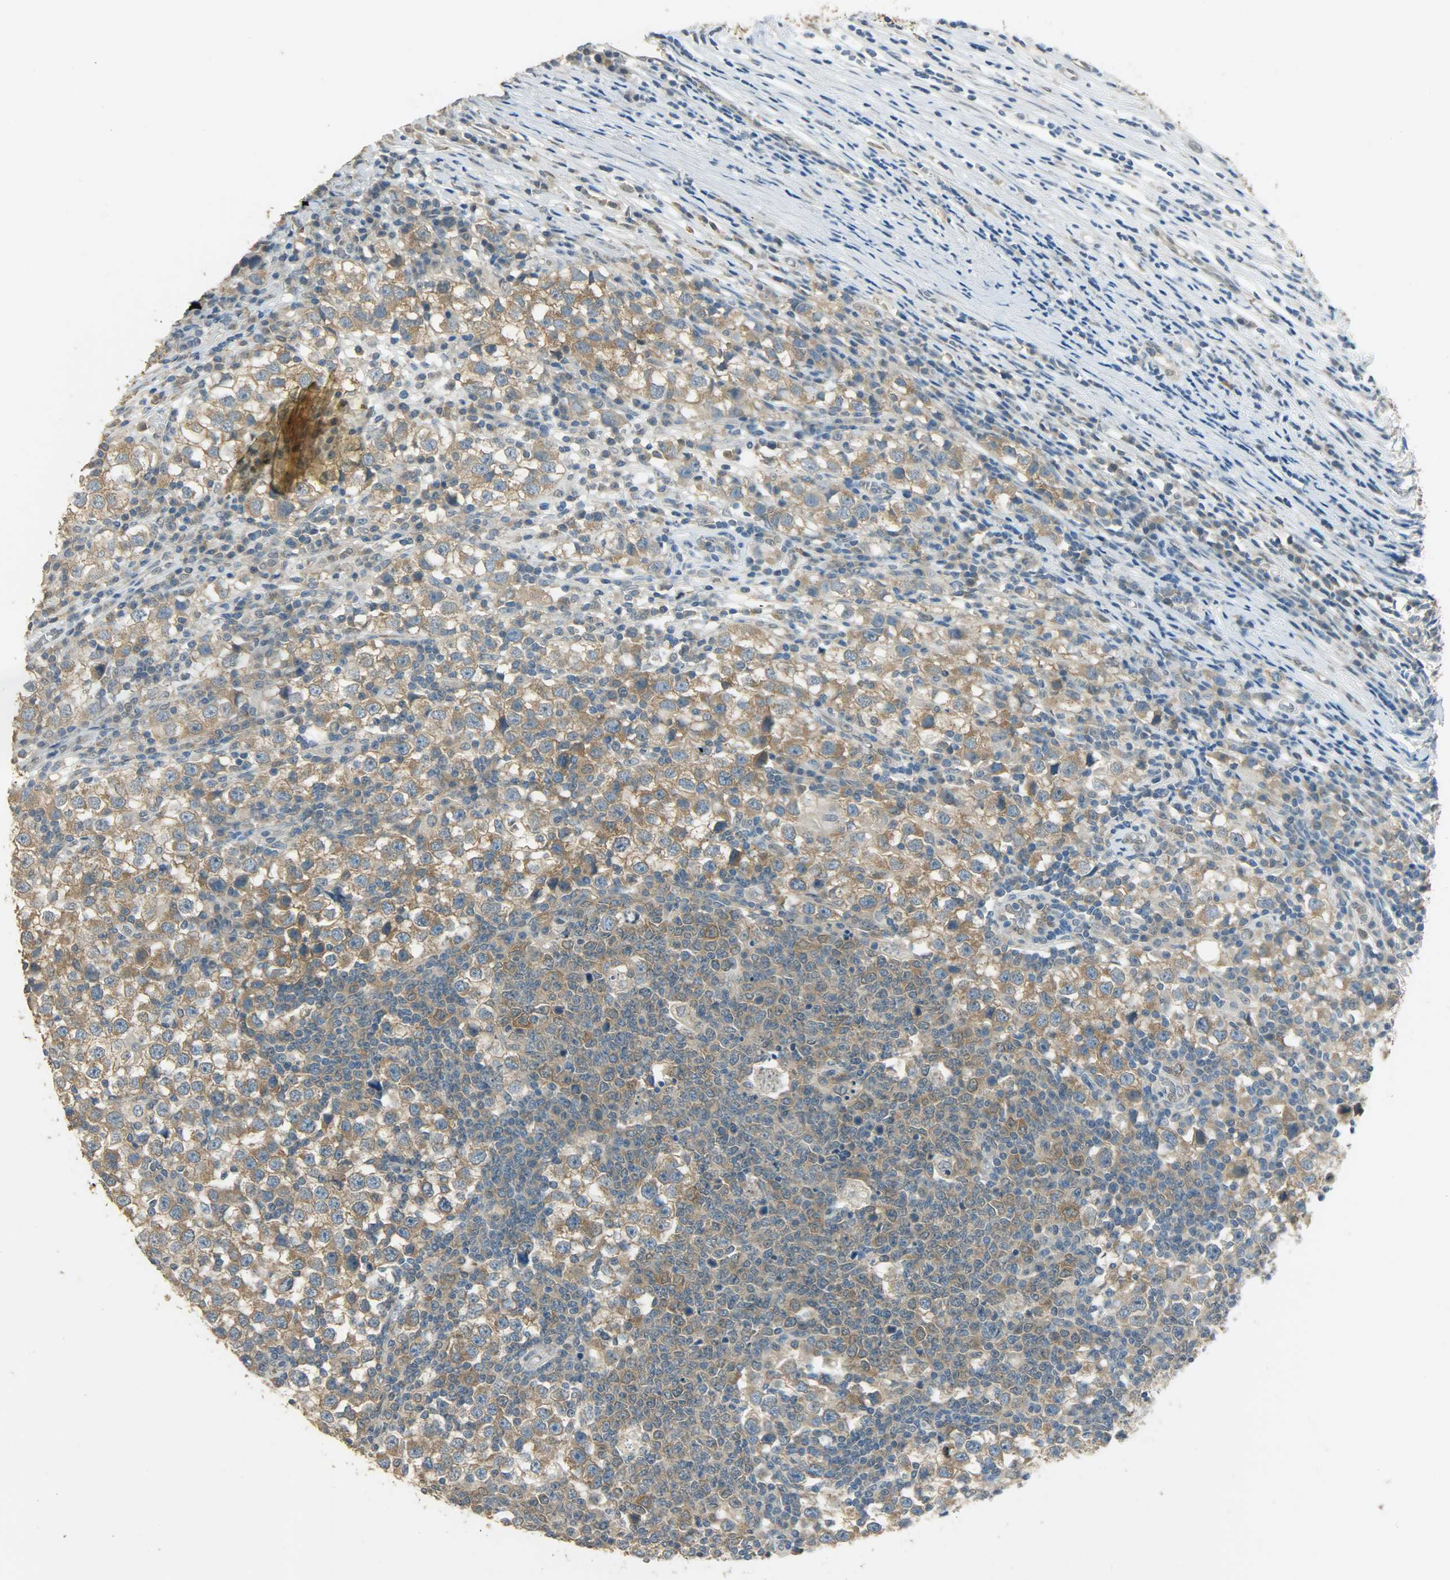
{"staining": {"intensity": "moderate", "quantity": ">75%", "location": "cytoplasmic/membranous"}, "tissue": "testis cancer", "cell_type": "Tumor cells", "image_type": "cancer", "snomed": [{"axis": "morphology", "description": "Seminoma, NOS"}, {"axis": "topography", "description": "Testis"}], "caption": "A histopathology image showing moderate cytoplasmic/membranous expression in approximately >75% of tumor cells in testis cancer (seminoma), as visualized by brown immunohistochemical staining.", "gene": "PRMT5", "patient": {"sex": "male", "age": 65}}